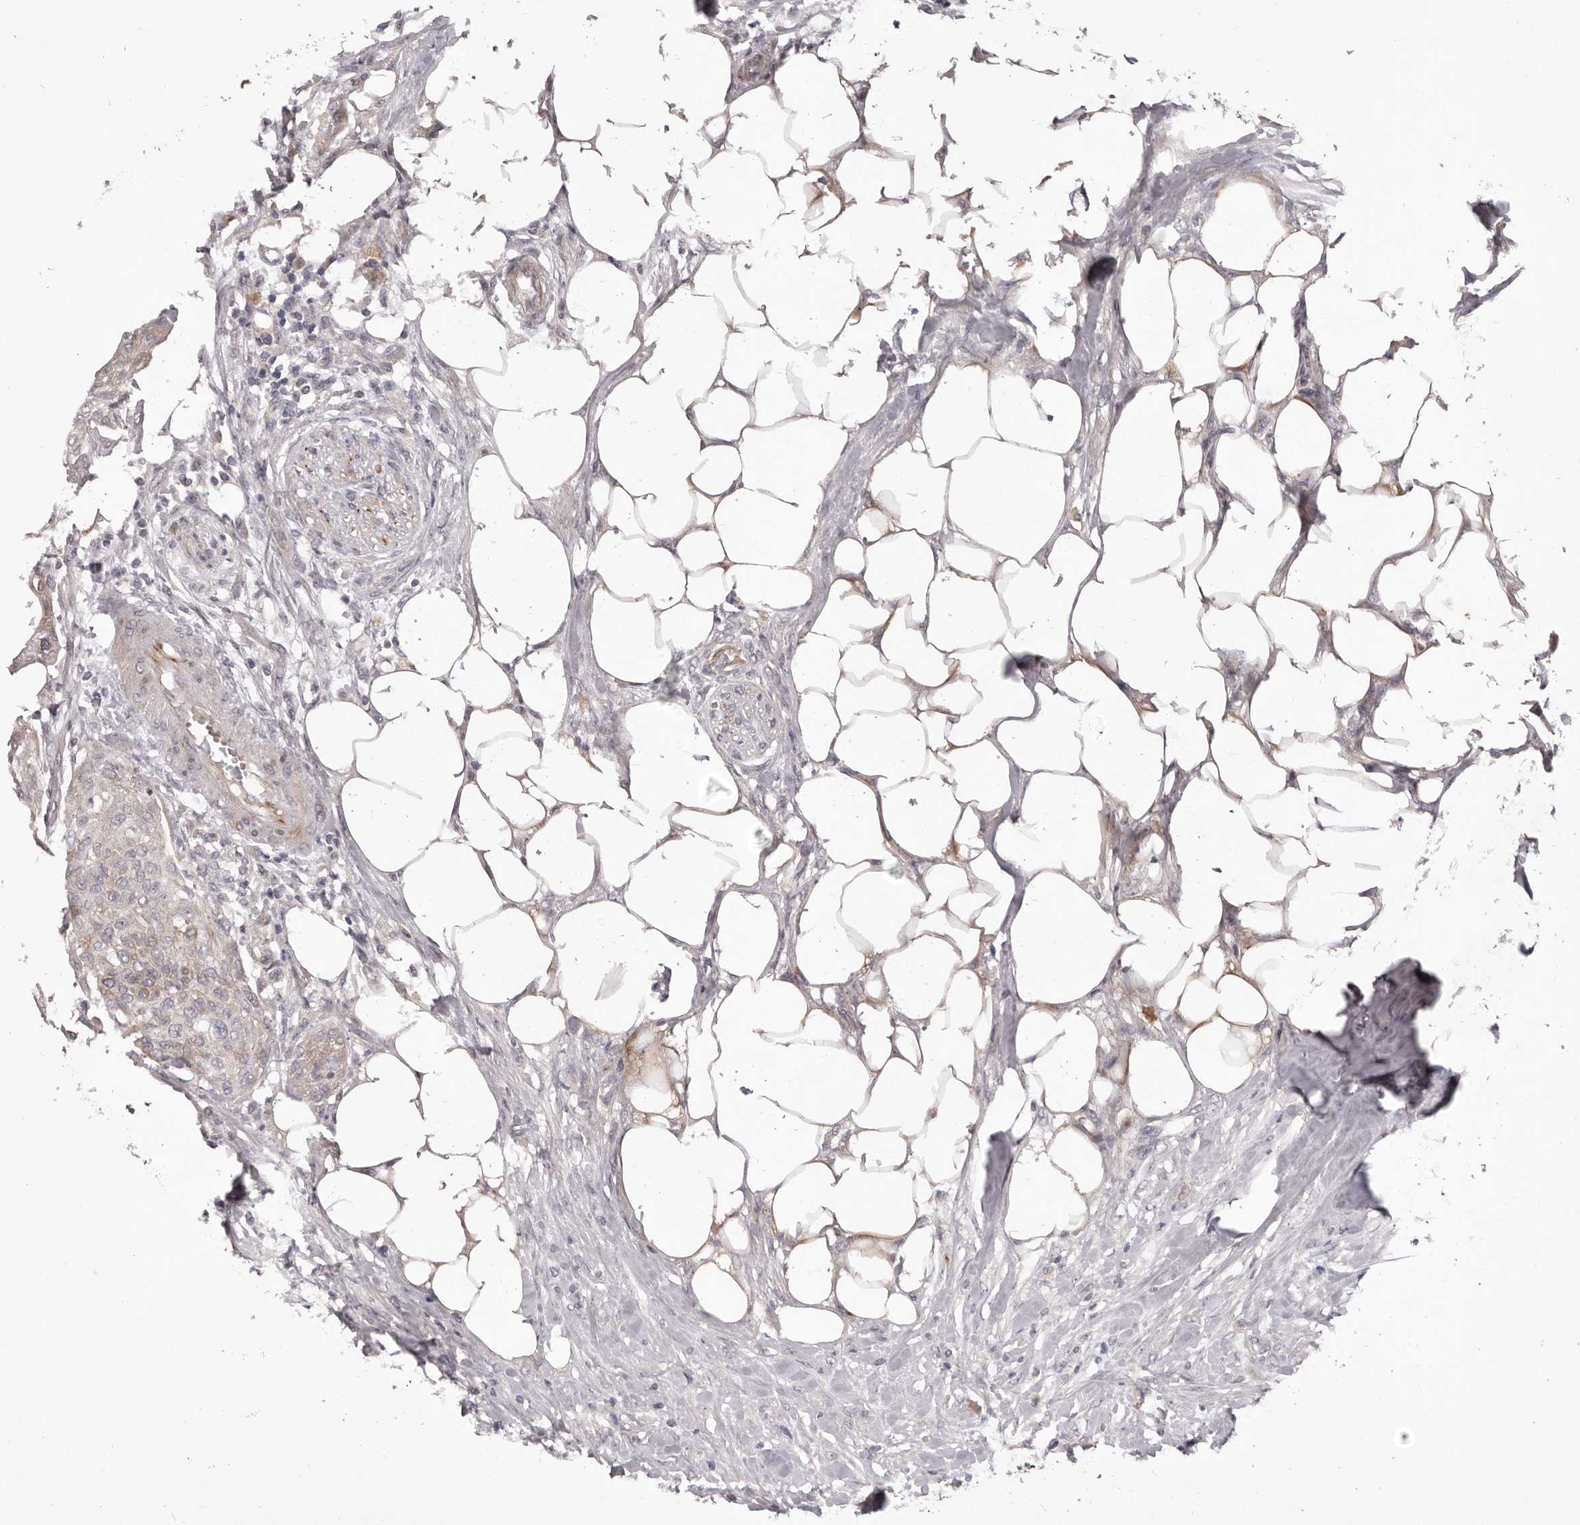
{"staining": {"intensity": "negative", "quantity": "none", "location": "none"}, "tissue": "urothelial cancer", "cell_type": "Tumor cells", "image_type": "cancer", "snomed": [{"axis": "morphology", "description": "Urothelial carcinoma, High grade"}, {"axis": "topography", "description": "Urinary bladder"}], "caption": "Tumor cells are negative for protein expression in human urothelial carcinoma (high-grade). The staining is performed using DAB brown chromogen with nuclei counter-stained in using hematoxylin.", "gene": "PNRC1", "patient": {"sex": "male", "age": 35}}